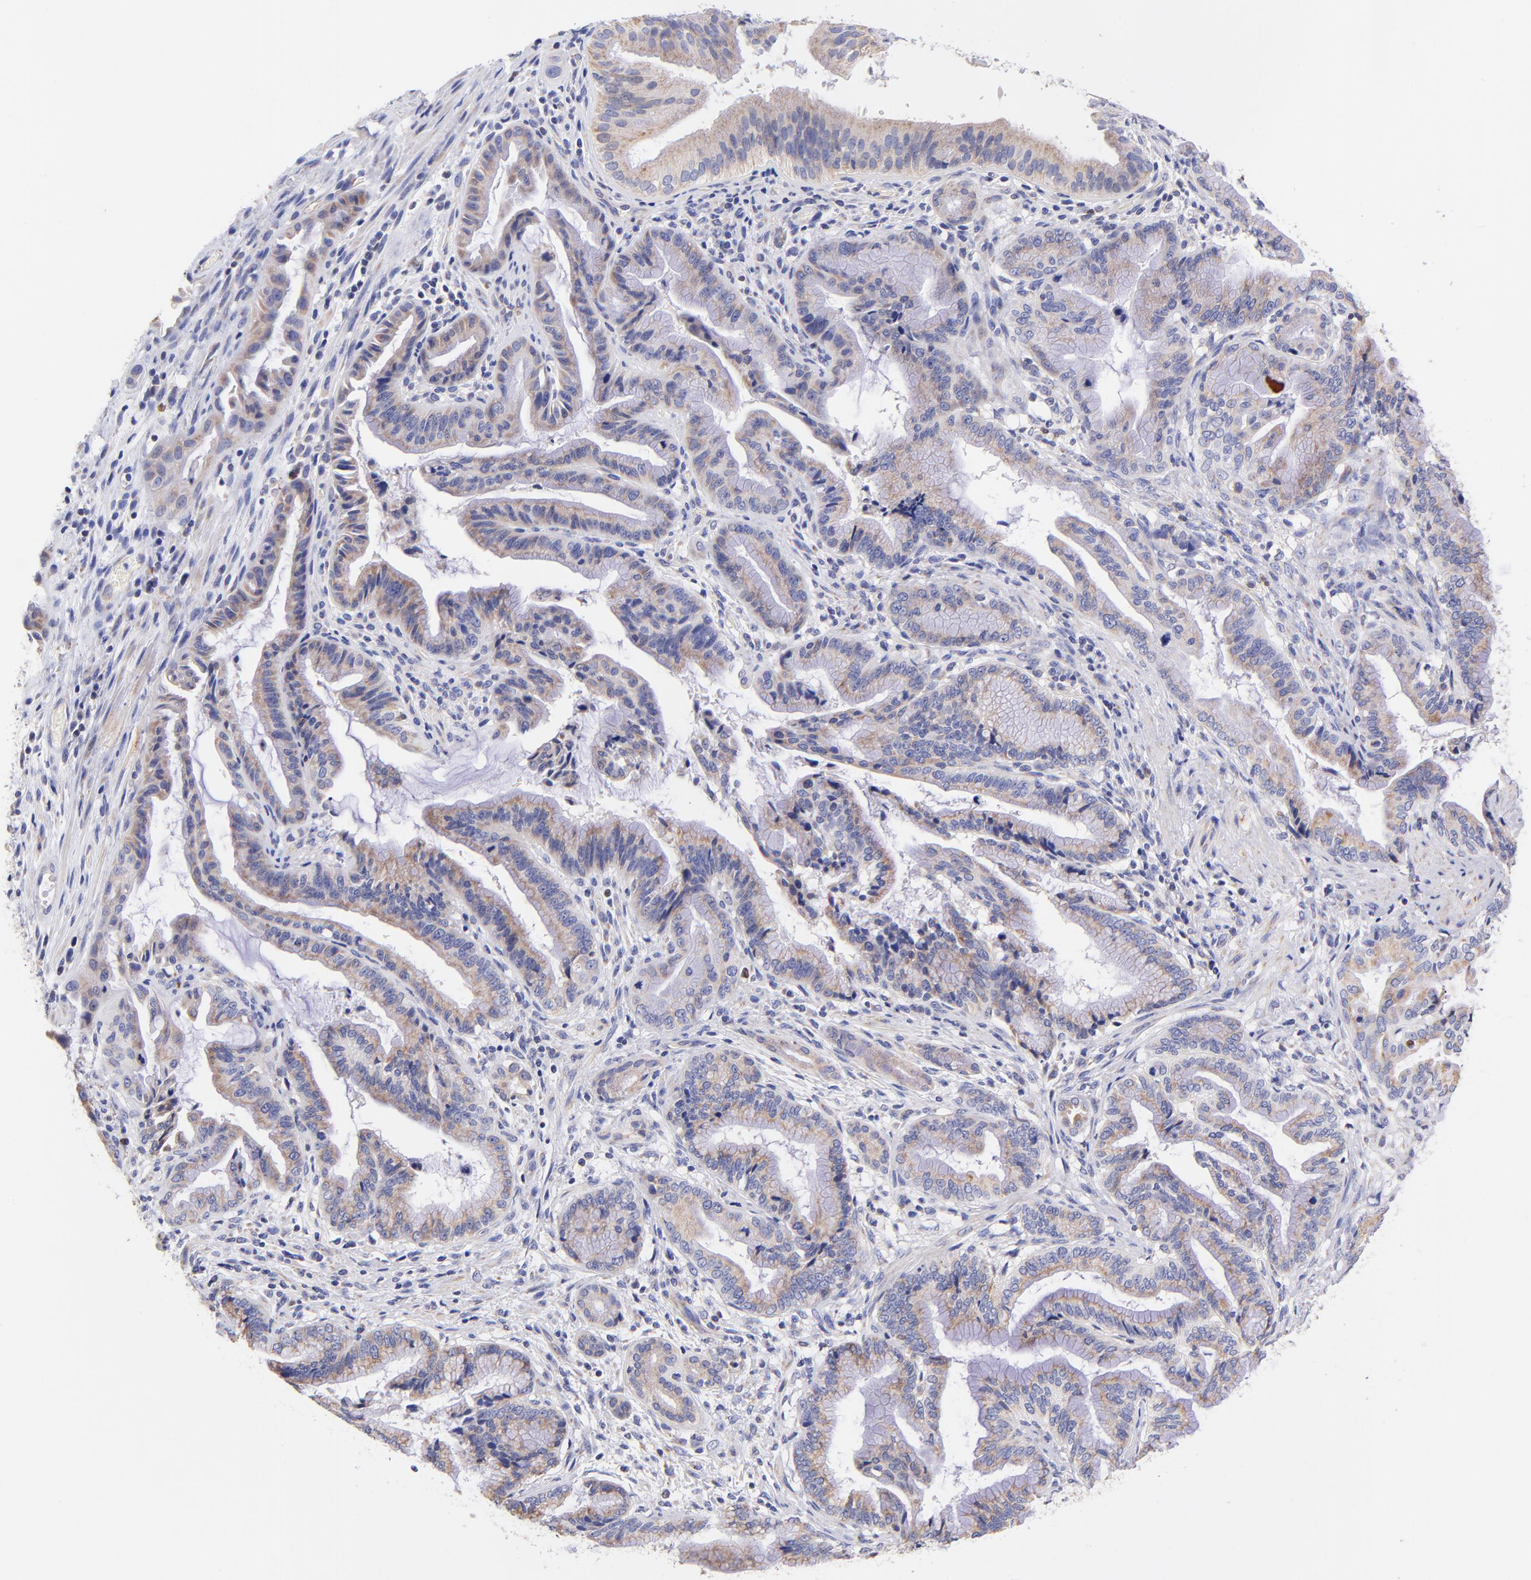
{"staining": {"intensity": "weak", "quantity": "25%-75%", "location": "cytoplasmic/membranous"}, "tissue": "pancreatic cancer", "cell_type": "Tumor cells", "image_type": "cancer", "snomed": [{"axis": "morphology", "description": "Adenocarcinoma, NOS"}, {"axis": "topography", "description": "Pancreas"}], "caption": "The immunohistochemical stain shows weak cytoplasmic/membranous staining in tumor cells of pancreatic adenocarcinoma tissue. The protein of interest is shown in brown color, while the nuclei are stained blue.", "gene": "NDUFB7", "patient": {"sex": "female", "age": 64}}